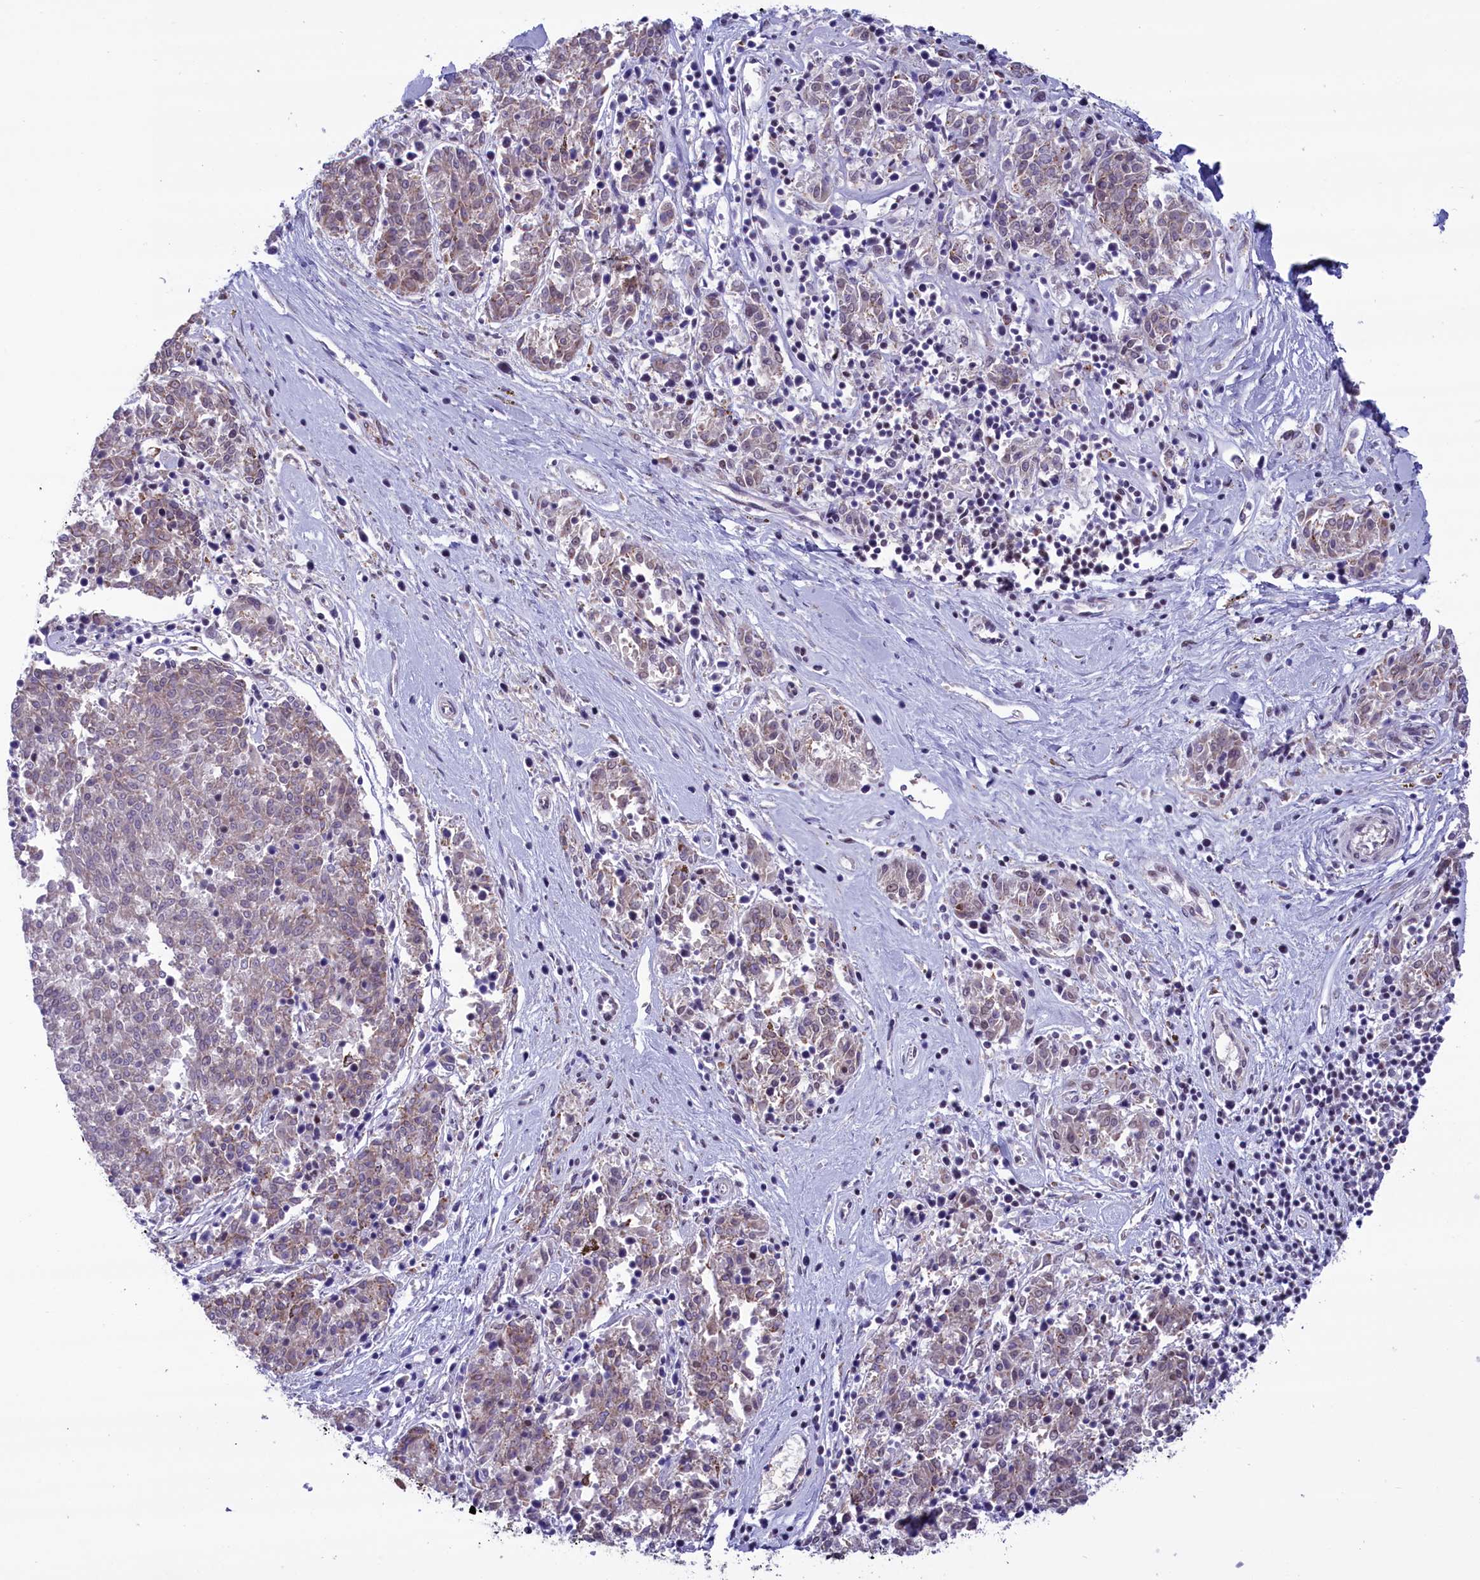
{"staining": {"intensity": "moderate", "quantity": "25%-75%", "location": "cytoplasmic/membranous,nuclear"}, "tissue": "melanoma", "cell_type": "Tumor cells", "image_type": "cancer", "snomed": [{"axis": "morphology", "description": "Malignant melanoma, NOS"}, {"axis": "topography", "description": "Skin"}], "caption": "Human melanoma stained with a brown dye exhibits moderate cytoplasmic/membranous and nuclear positive positivity in approximately 25%-75% of tumor cells.", "gene": "MPHOSPH8", "patient": {"sex": "female", "age": 72}}